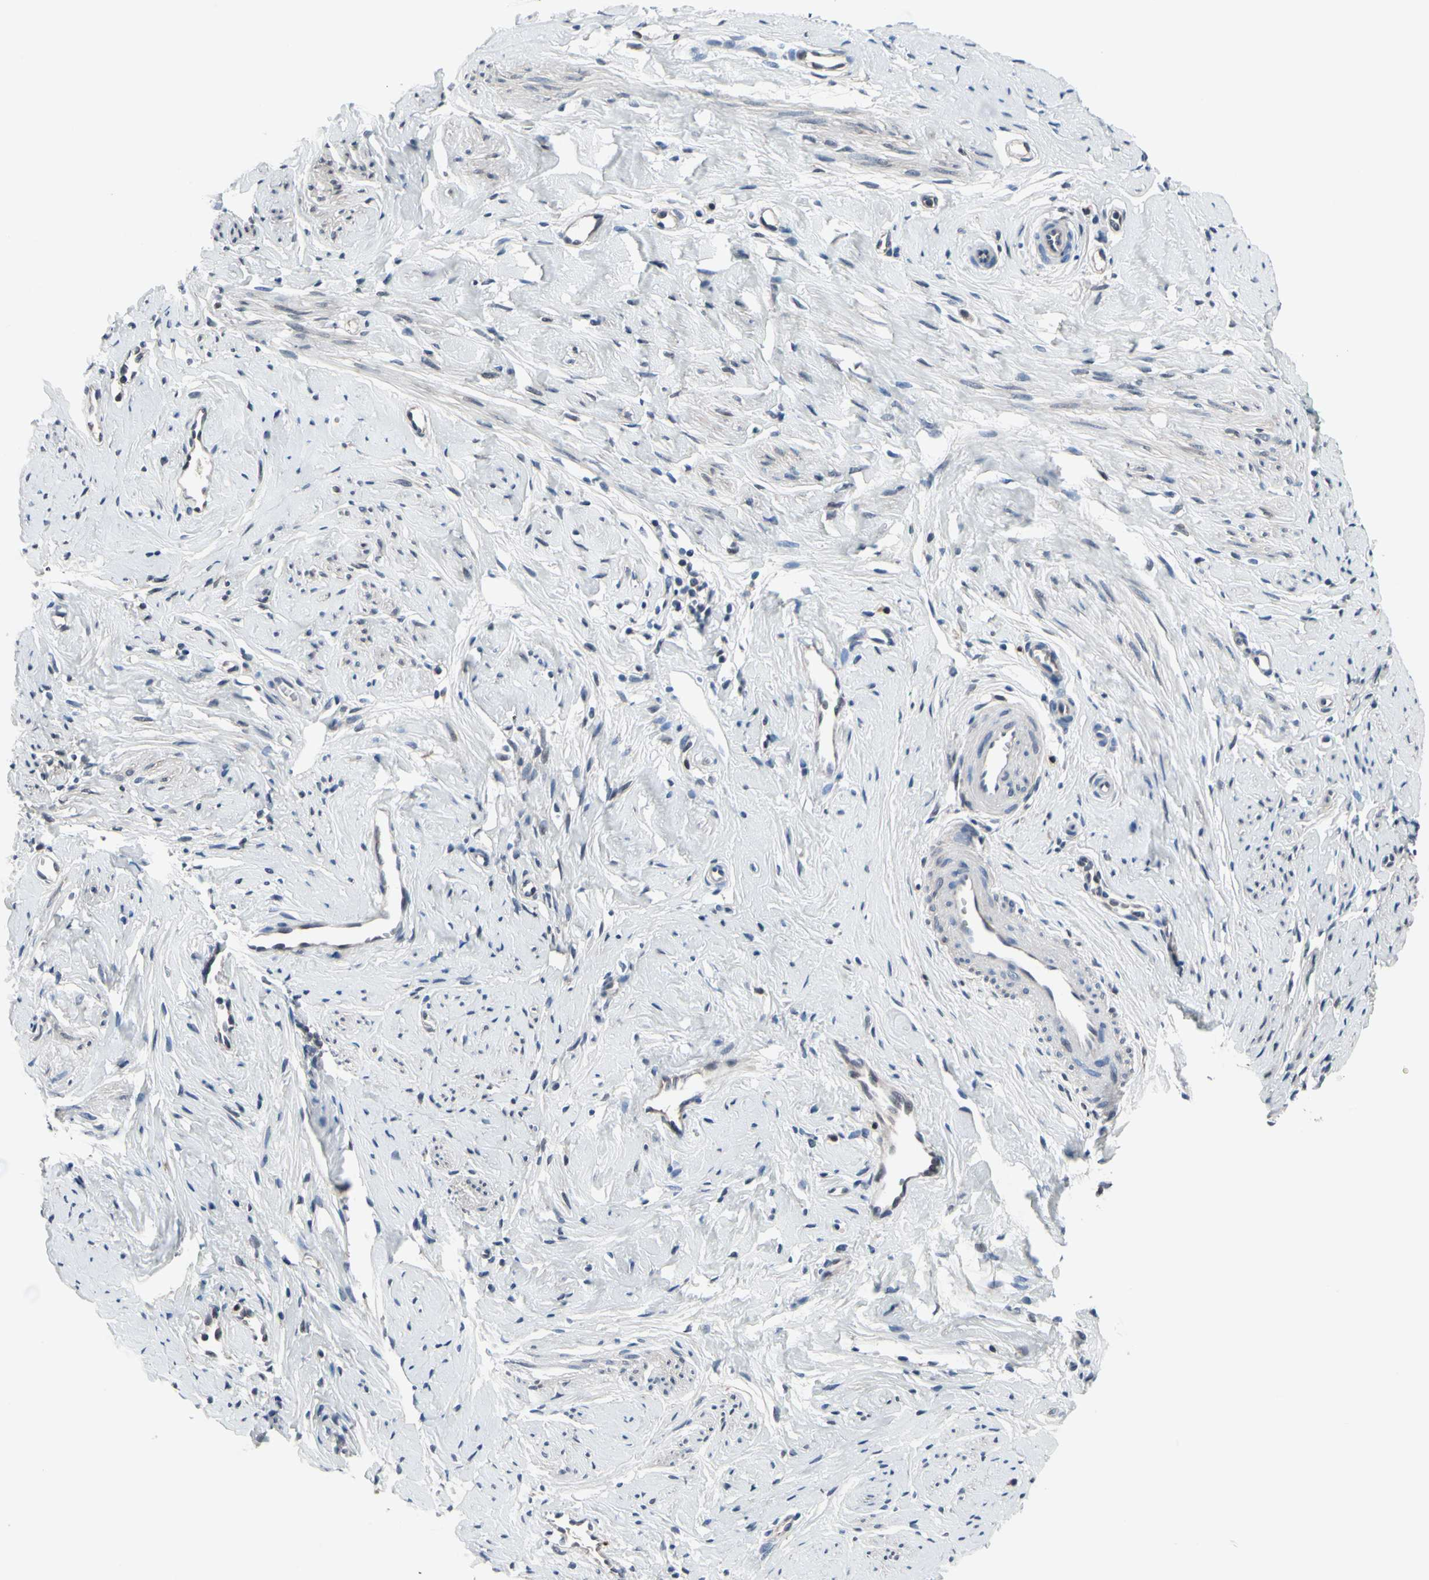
{"staining": {"intensity": "weak", "quantity": ">75%", "location": "cytoplasmic/membranous"}, "tissue": "cervix", "cell_type": "Squamous epithelial cells", "image_type": "normal", "snomed": [{"axis": "morphology", "description": "Normal tissue, NOS"}, {"axis": "topography", "description": "Cervix"}], "caption": "Protein expression analysis of unremarkable cervix shows weak cytoplasmic/membranous expression in about >75% of squamous epithelial cells. The staining is performed using DAB (3,3'-diaminobenzidine) brown chromogen to label protein expression. The nuclei are counter-stained blue using hematoxylin.", "gene": "PRDX6", "patient": {"sex": "female", "age": 46}}